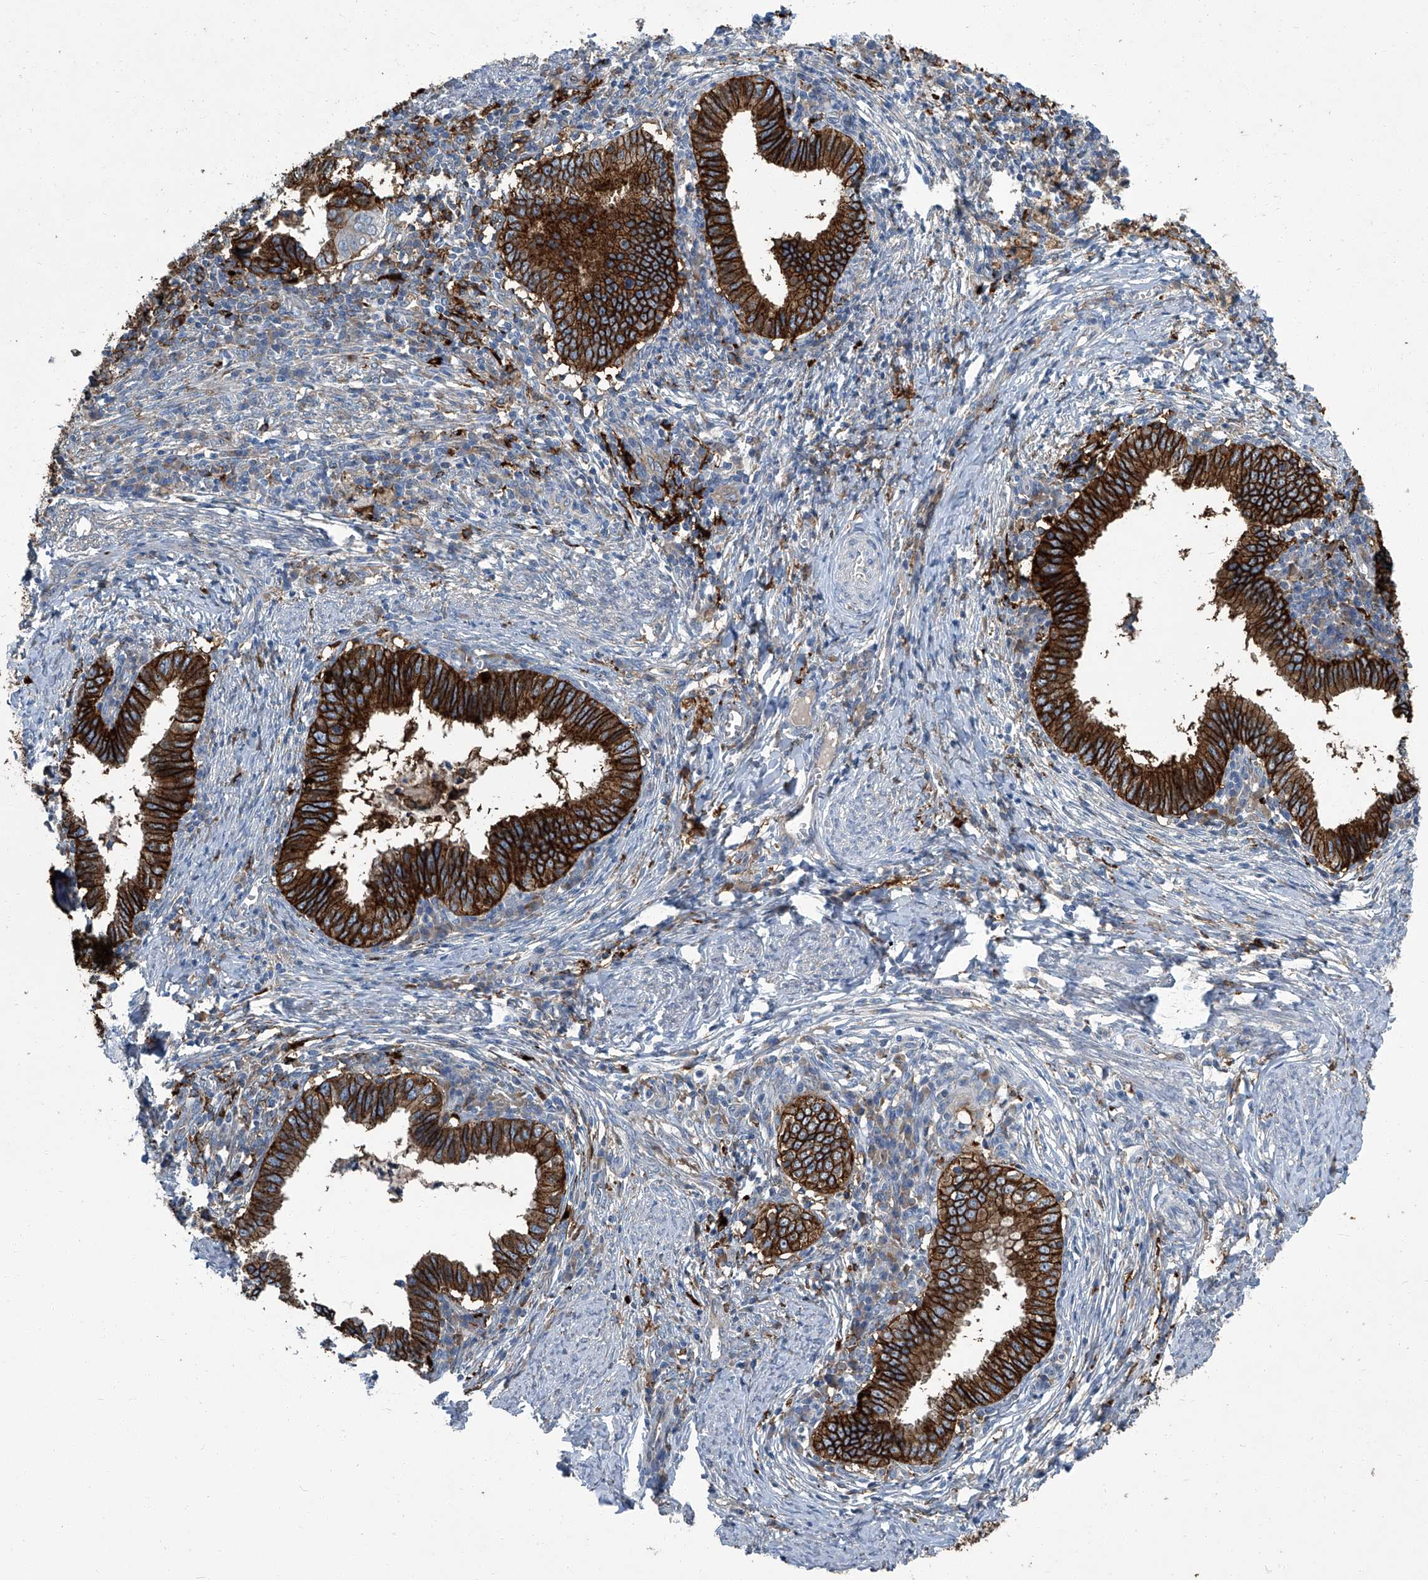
{"staining": {"intensity": "strong", "quantity": ">75%", "location": "cytoplasmic/membranous"}, "tissue": "cervical cancer", "cell_type": "Tumor cells", "image_type": "cancer", "snomed": [{"axis": "morphology", "description": "Adenocarcinoma, NOS"}, {"axis": "topography", "description": "Cervix"}], "caption": "Cervical cancer (adenocarcinoma) stained for a protein (brown) reveals strong cytoplasmic/membranous positive expression in about >75% of tumor cells.", "gene": "FAM167A", "patient": {"sex": "female", "age": 36}}